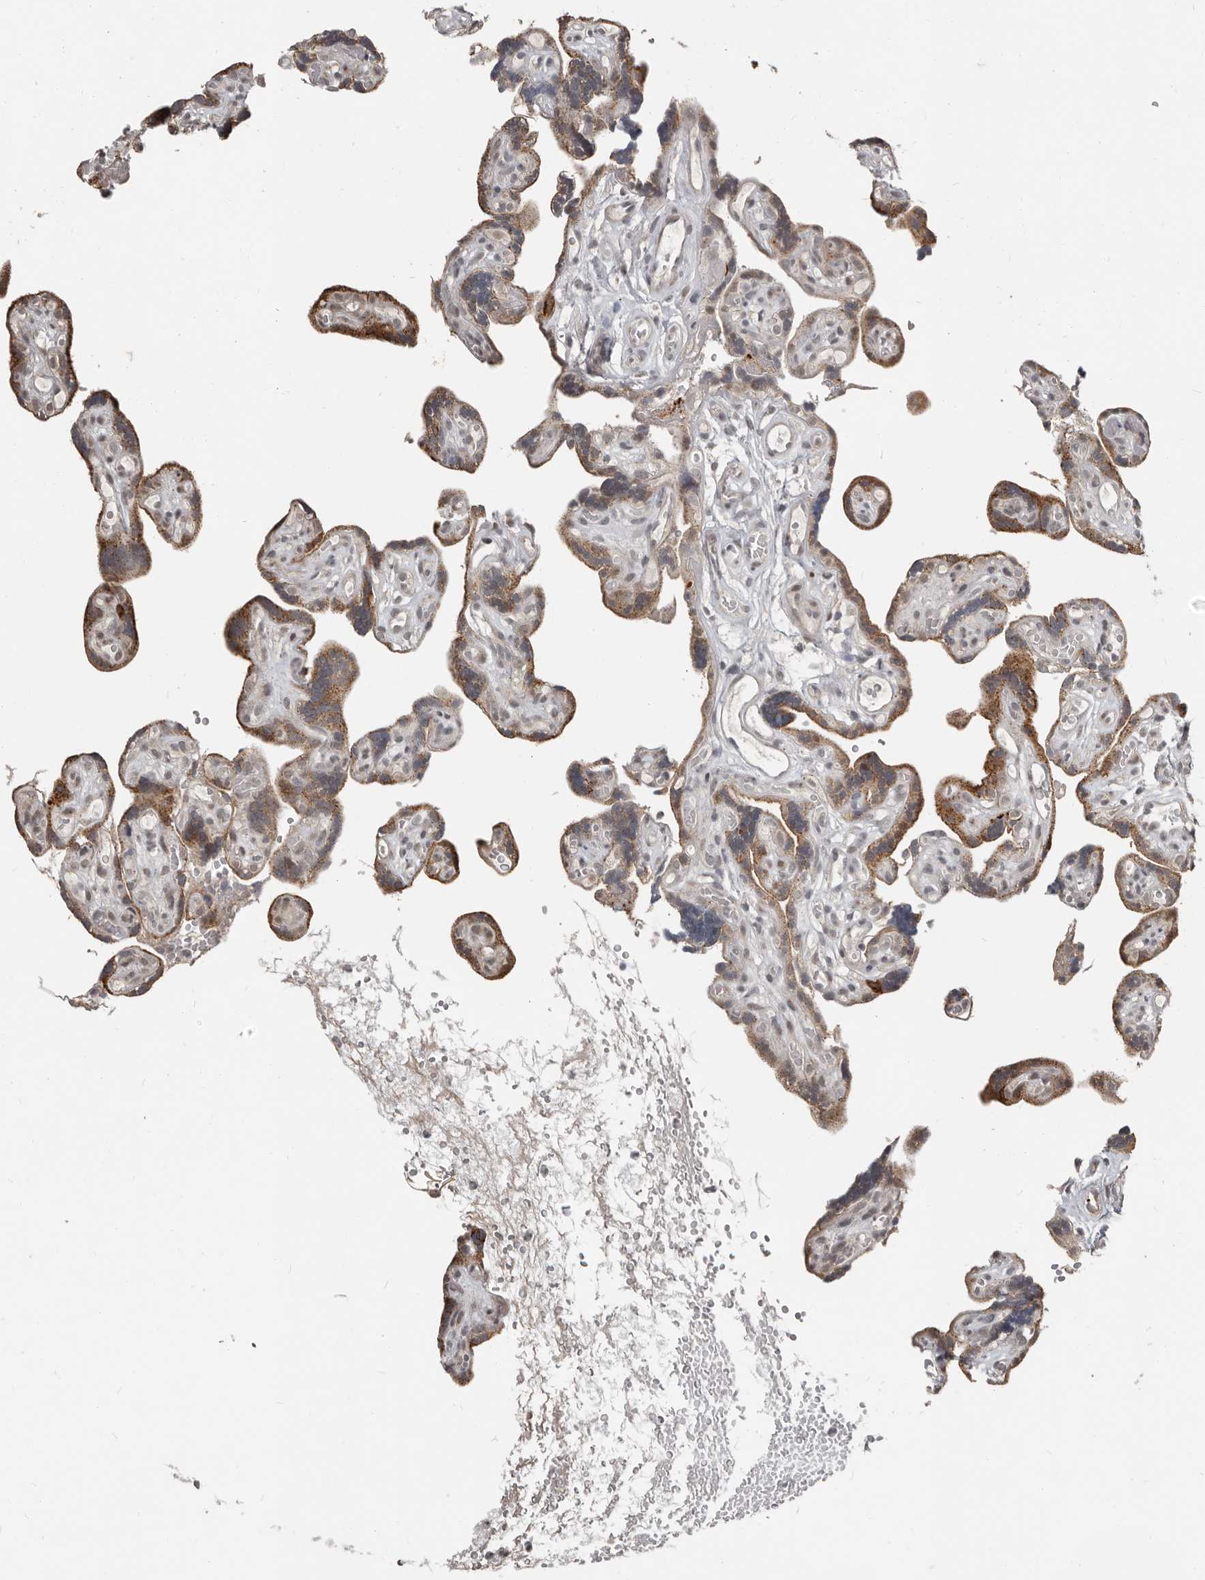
{"staining": {"intensity": "weak", "quantity": ">75%", "location": "nuclear"}, "tissue": "placenta", "cell_type": "Decidual cells", "image_type": "normal", "snomed": [{"axis": "morphology", "description": "Normal tissue, NOS"}, {"axis": "topography", "description": "Placenta"}], "caption": "The immunohistochemical stain labels weak nuclear staining in decidual cells of normal placenta.", "gene": "APOL6", "patient": {"sex": "female", "age": 30}}